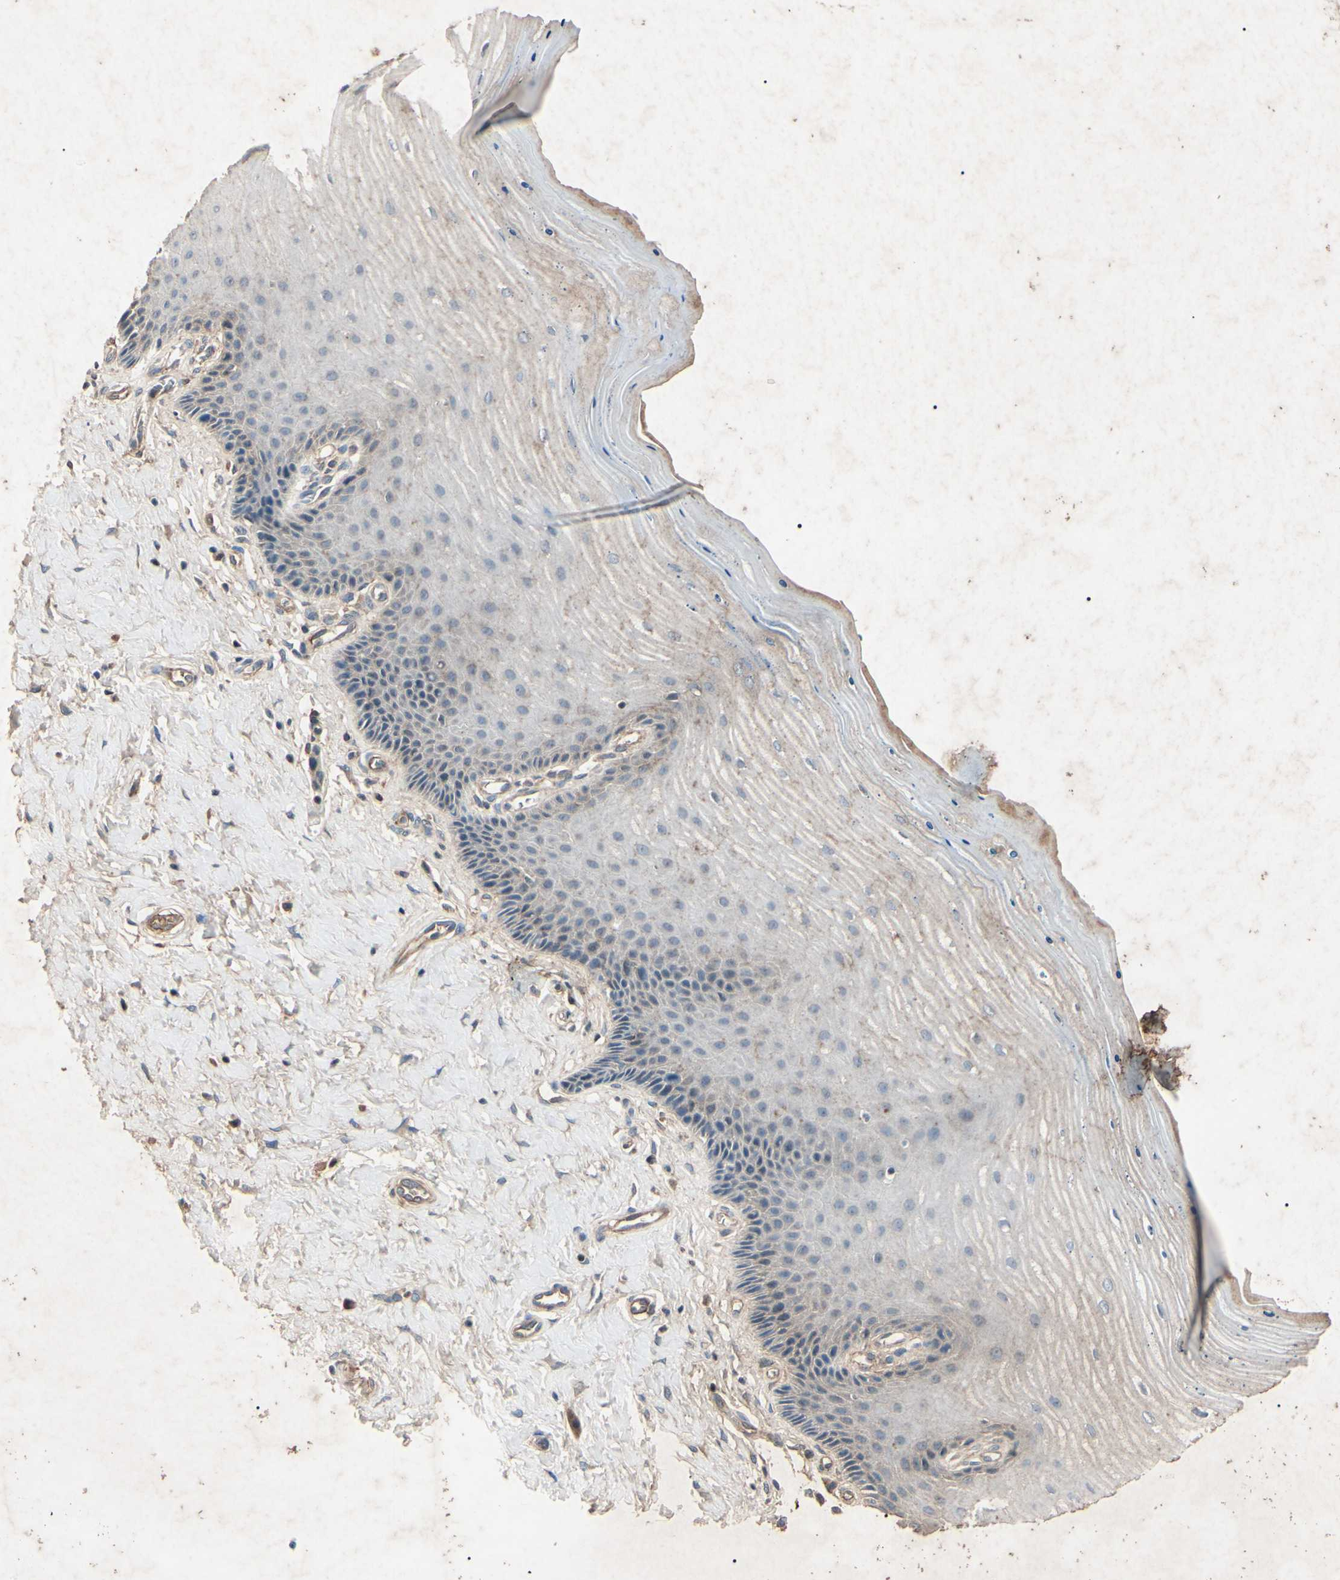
{"staining": {"intensity": "negative", "quantity": "none", "location": "none"}, "tissue": "cervix", "cell_type": "Glandular cells", "image_type": "normal", "snomed": [{"axis": "morphology", "description": "Normal tissue, NOS"}, {"axis": "topography", "description": "Cervix"}], "caption": "IHC image of normal human cervix stained for a protein (brown), which exhibits no staining in glandular cells.", "gene": "AEBP1", "patient": {"sex": "female", "age": 55}}